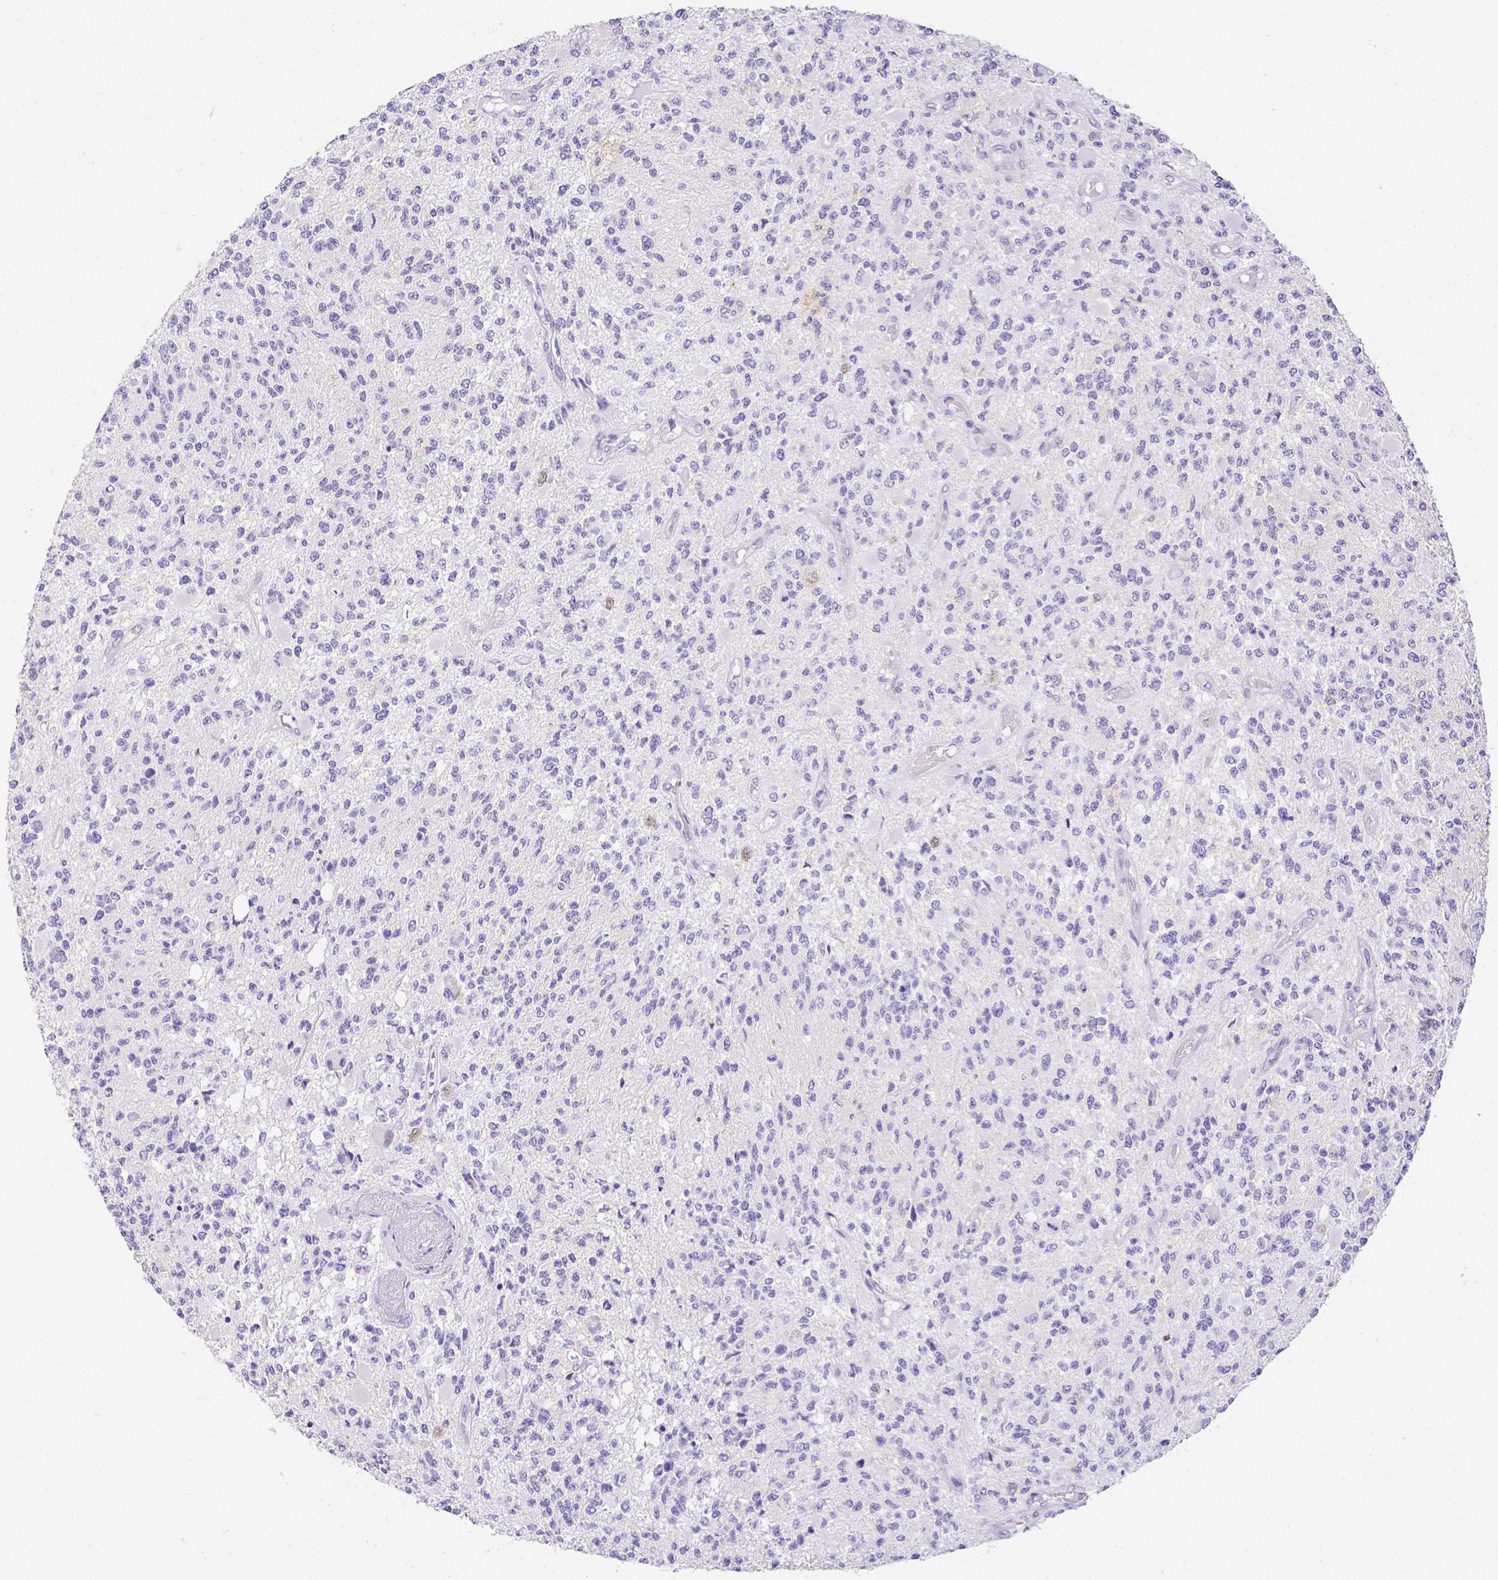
{"staining": {"intensity": "negative", "quantity": "none", "location": "none"}, "tissue": "glioma", "cell_type": "Tumor cells", "image_type": "cancer", "snomed": [{"axis": "morphology", "description": "Glioma, malignant, High grade"}, {"axis": "topography", "description": "Brain"}], "caption": "A high-resolution micrograph shows IHC staining of glioma, which displays no significant expression in tumor cells.", "gene": "ARHGAP36", "patient": {"sex": "female", "age": 63}}